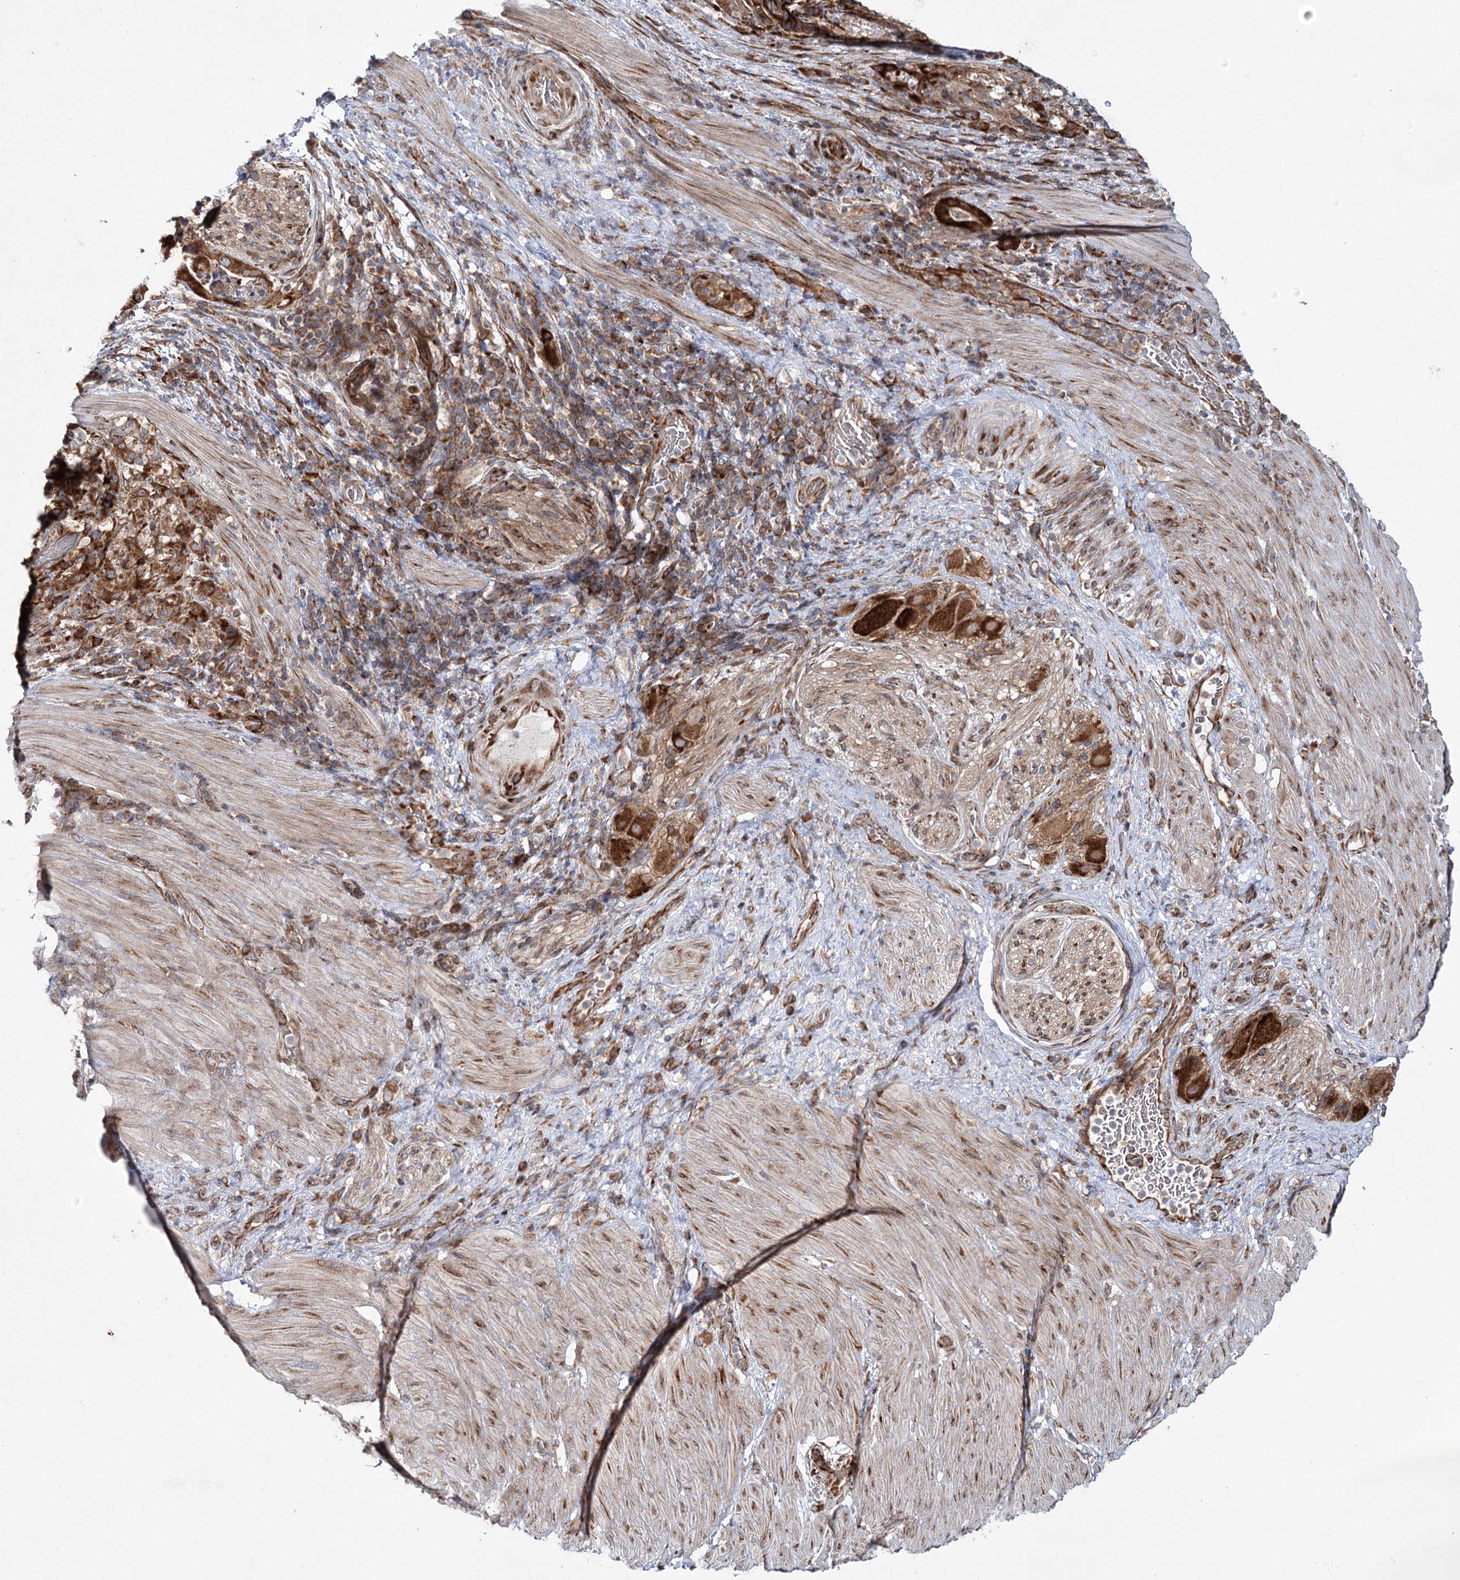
{"staining": {"intensity": "strong", "quantity": ">75%", "location": "cytoplasmic/membranous"}, "tissue": "stomach cancer", "cell_type": "Tumor cells", "image_type": "cancer", "snomed": [{"axis": "morphology", "description": "Adenocarcinoma, NOS"}, {"axis": "topography", "description": "Stomach"}], "caption": "Human adenocarcinoma (stomach) stained for a protein (brown) demonstrates strong cytoplasmic/membranous positive staining in approximately >75% of tumor cells.", "gene": "VWA2", "patient": {"sex": "male", "age": 48}}